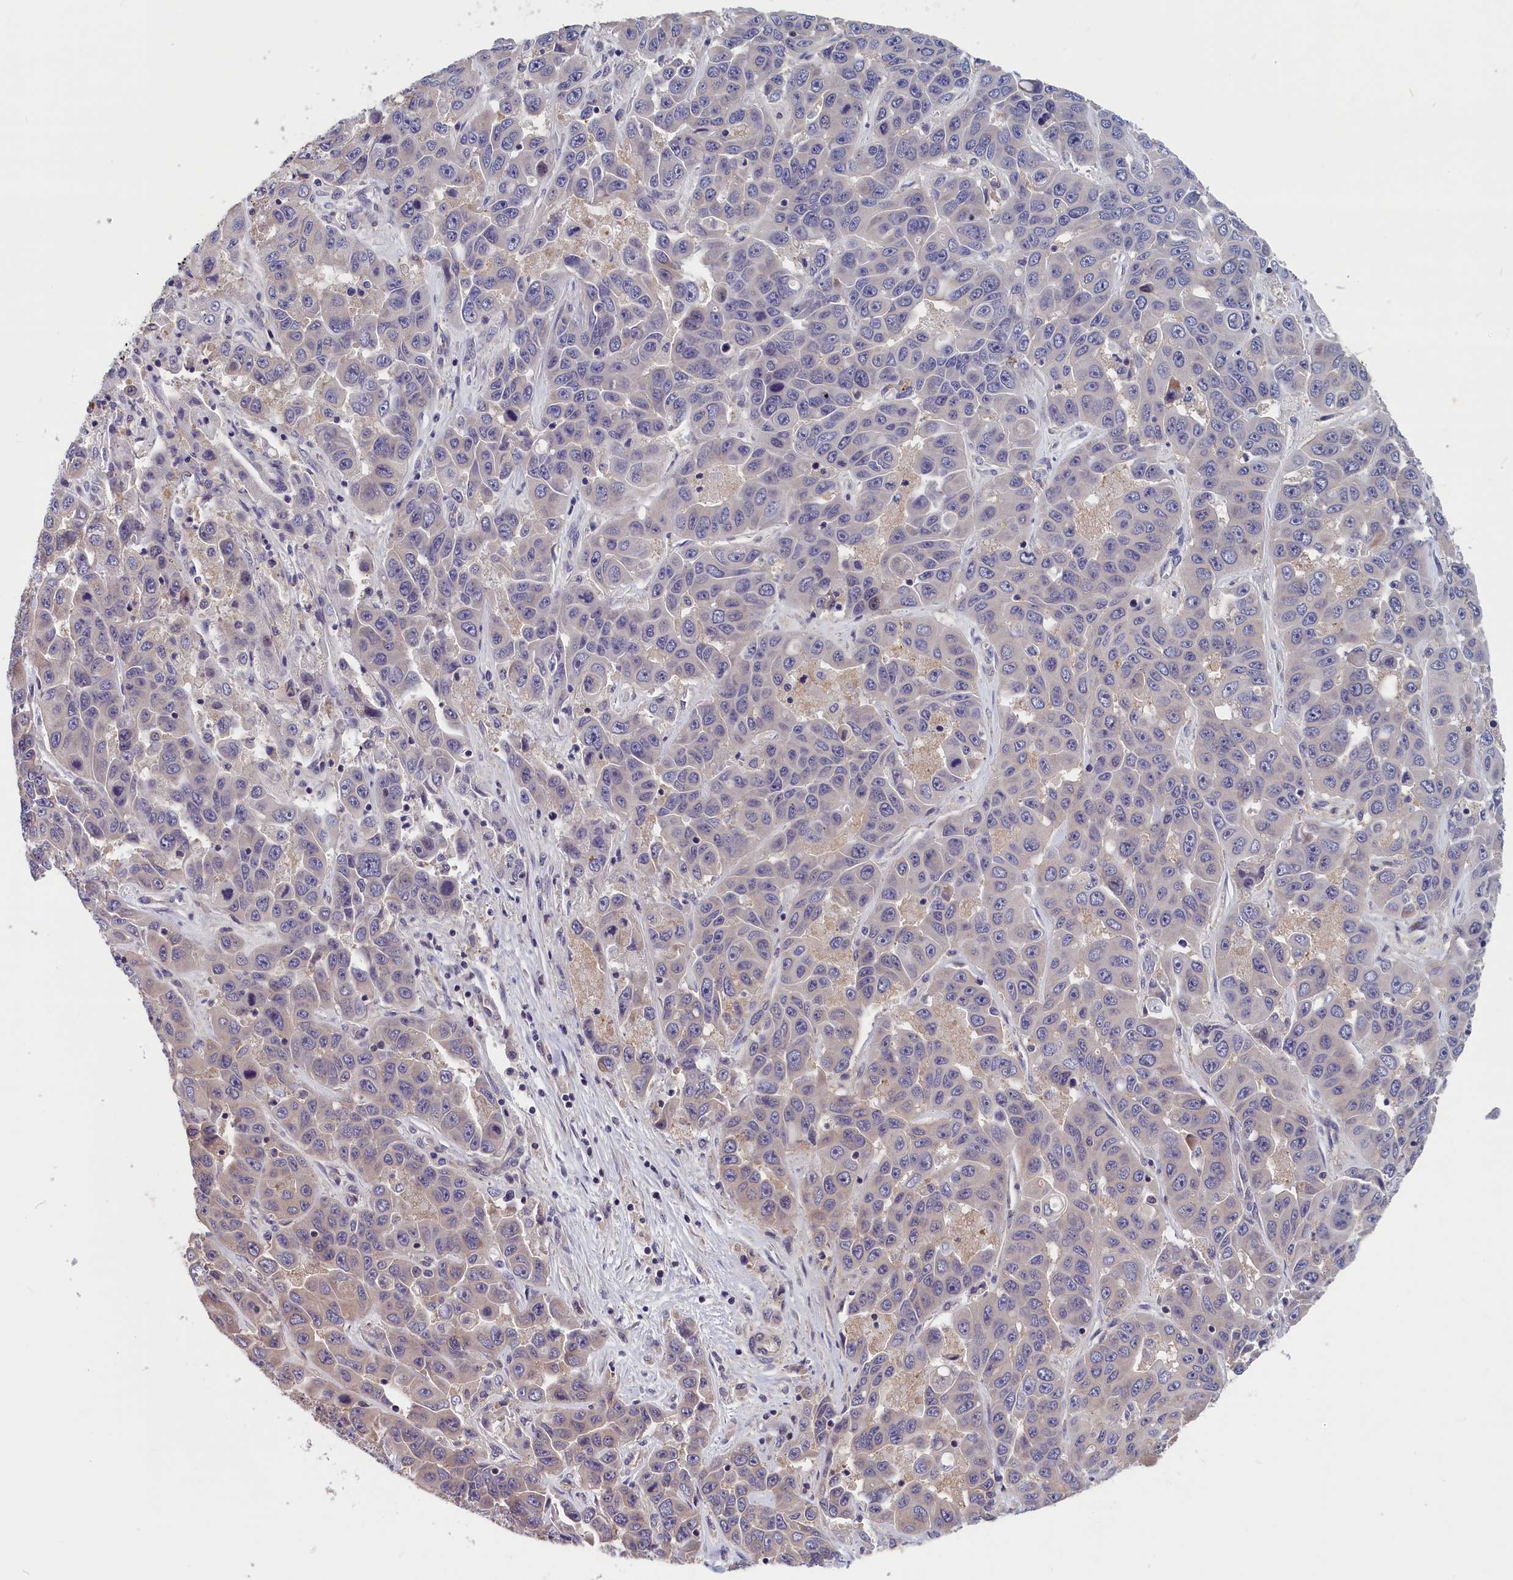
{"staining": {"intensity": "weak", "quantity": "<25%", "location": "cytoplasmic/membranous"}, "tissue": "liver cancer", "cell_type": "Tumor cells", "image_type": "cancer", "snomed": [{"axis": "morphology", "description": "Cholangiocarcinoma"}, {"axis": "topography", "description": "Liver"}], "caption": "Immunohistochemistry (IHC) histopathology image of human cholangiocarcinoma (liver) stained for a protein (brown), which shows no positivity in tumor cells.", "gene": "TMEM116", "patient": {"sex": "female", "age": 52}}